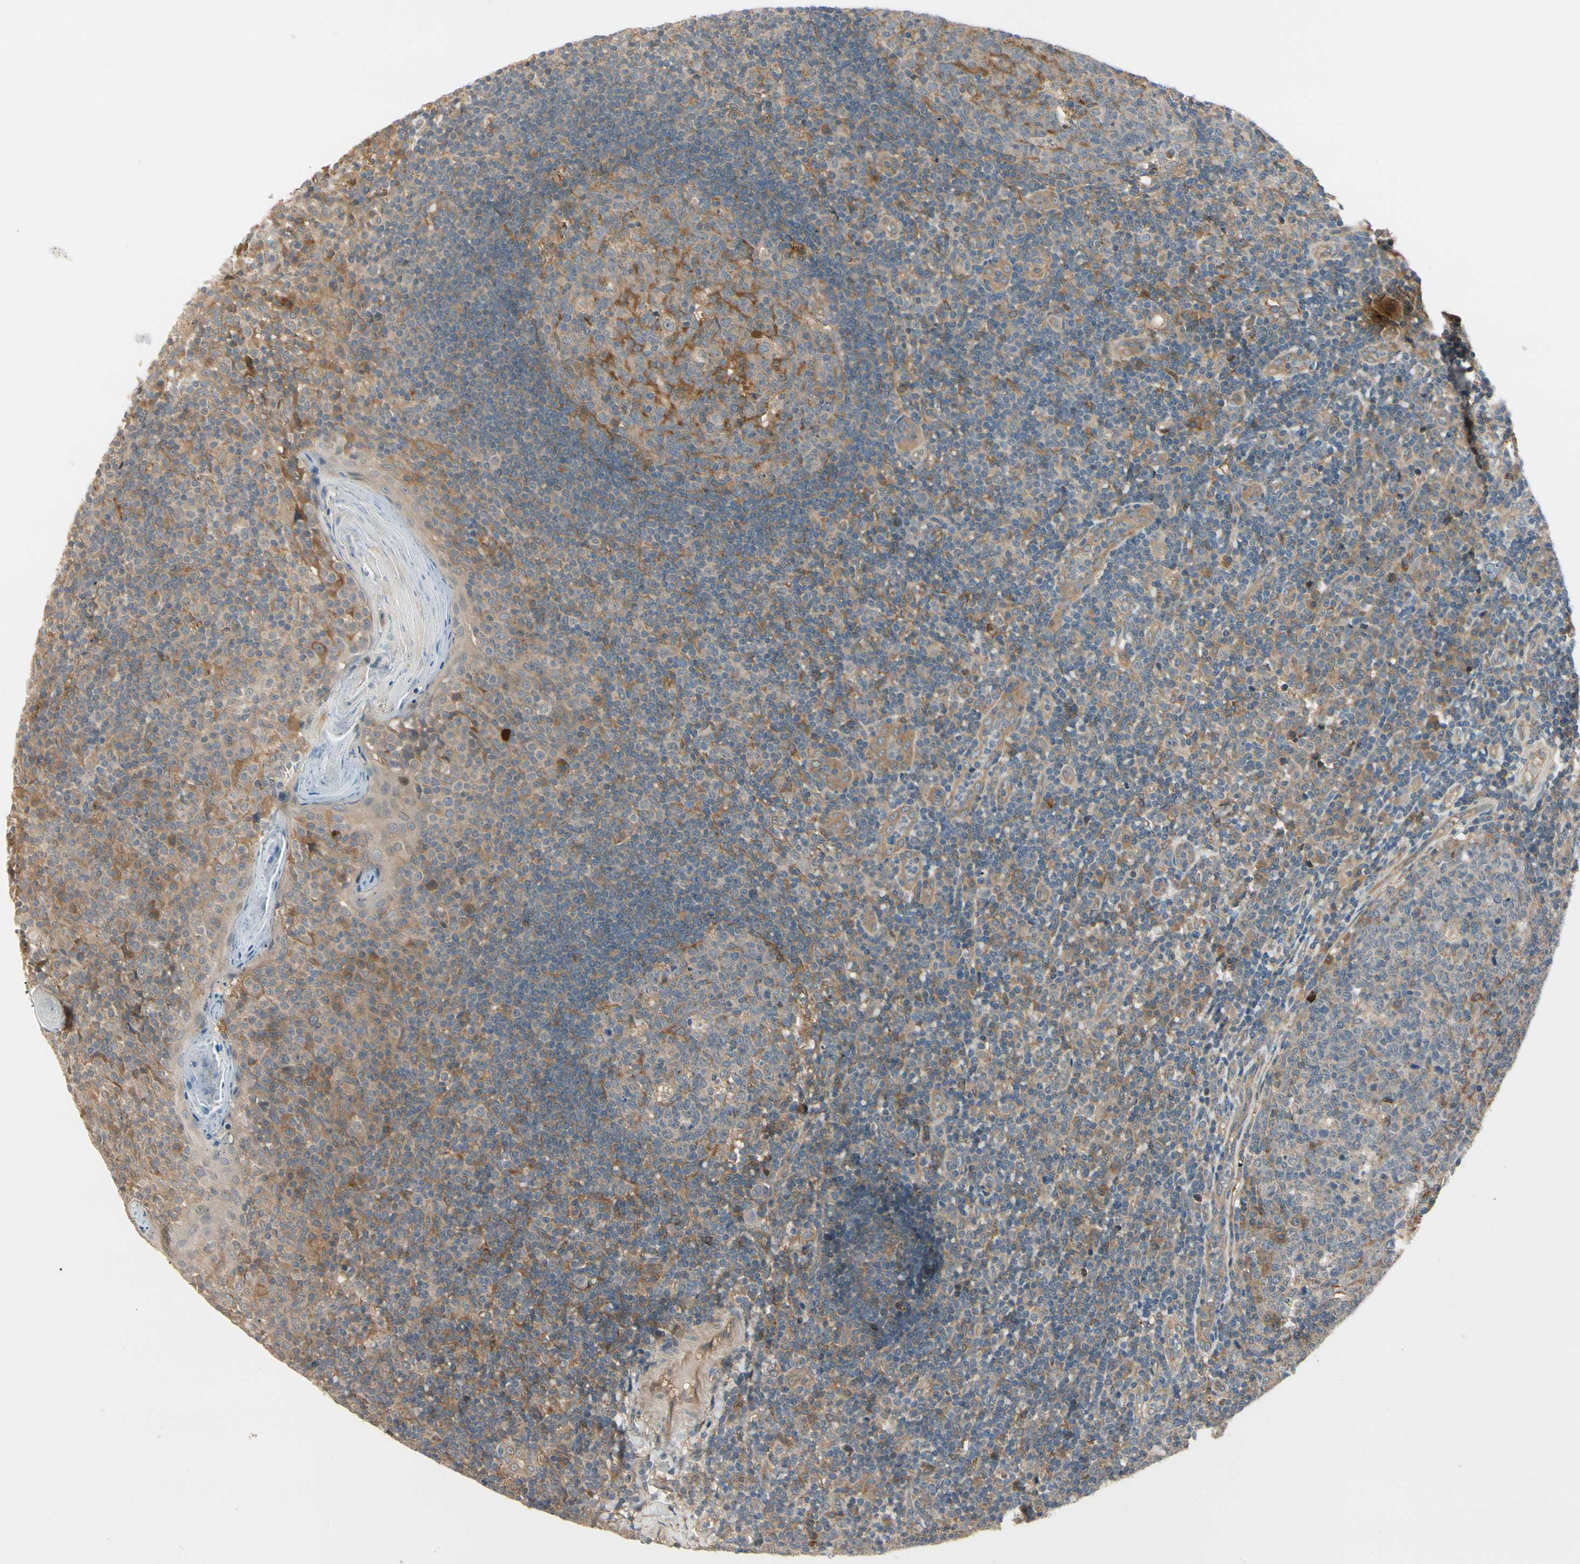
{"staining": {"intensity": "strong", "quantity": "<25%", "location": "cytoplasmic/membranous"}, "tissue": "tonsil", "cell_type": "Germinal center cells", "image_type": "normal", "snomed": [{"axis": "morphology", "description": "Normal tissue, NOS"}, {"axis": "topography", "description": "Tonsil"}], "caption": "DAB immunohistochemical staining of benign tonsil shows strong cytoplasmic/membranous protein positivity in approximately <25% of germinal center cells.", "gene": "F2R", "patient": {"sex": "female", "age": 40}}